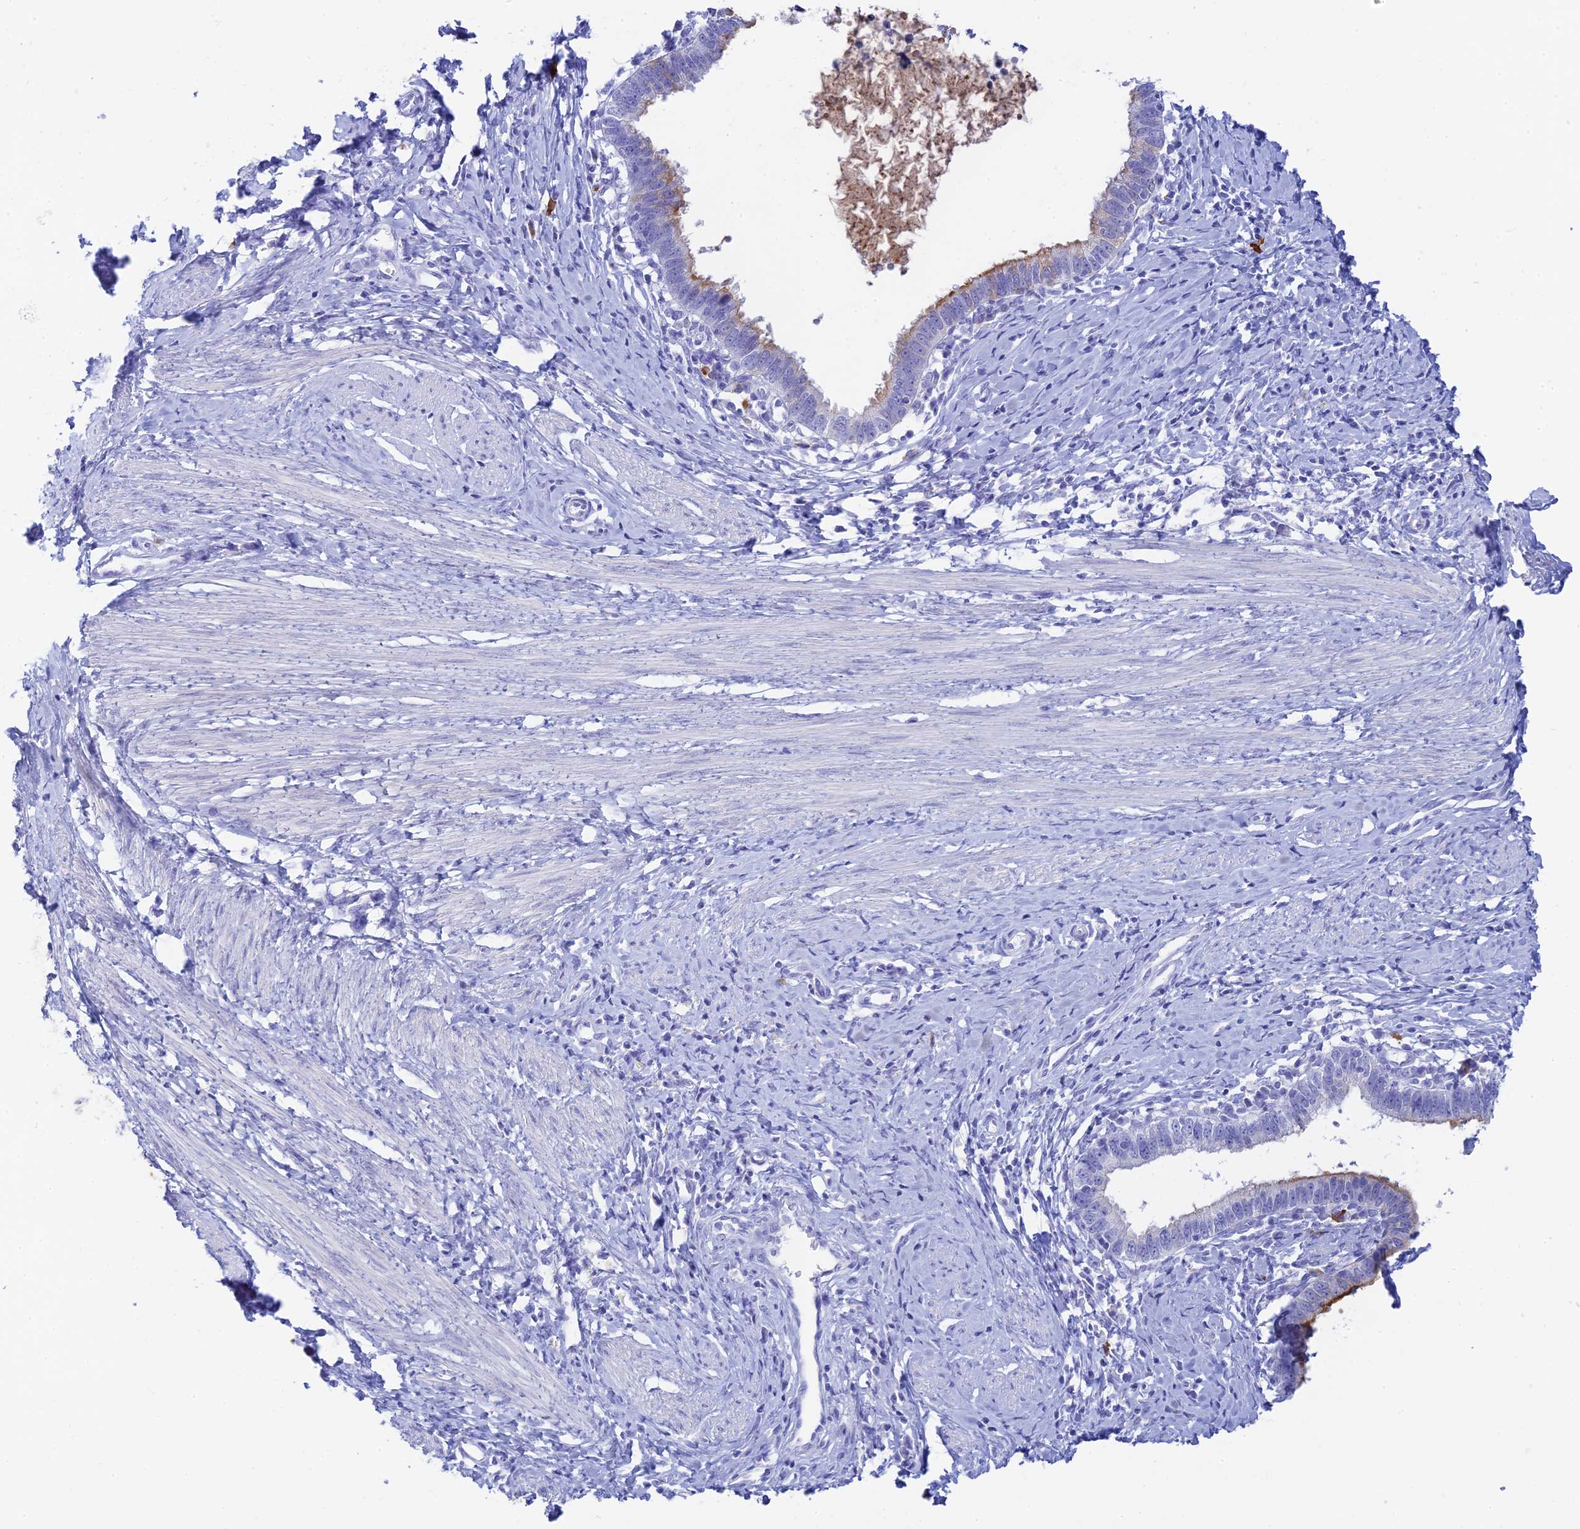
{"staining": {"intensity": "moderate", "quantity": "<25%", "location": "cytoplasmic/membranous"}, "tissue": "cervical cancer", "cell_type": "Tumor cells", "image_type": "cancer", "snomed": [{"axis": "morphology", "description": "Adenocarcinoma, NOS"}, {"axis": "topography", "description": "Cervix"}], "caption": "Immunohistochemistry image of neoplastic tissue: cervical cancer stained using immunohistochemistry reveals low levels of moderate protein expression localized specifically in the cytoplasmic/membranous of tumor cells, appearing as a cytoplasmic/membranous brown color.", "gene": "CEP152", "patient": {"sex": "female", "age": 36}}